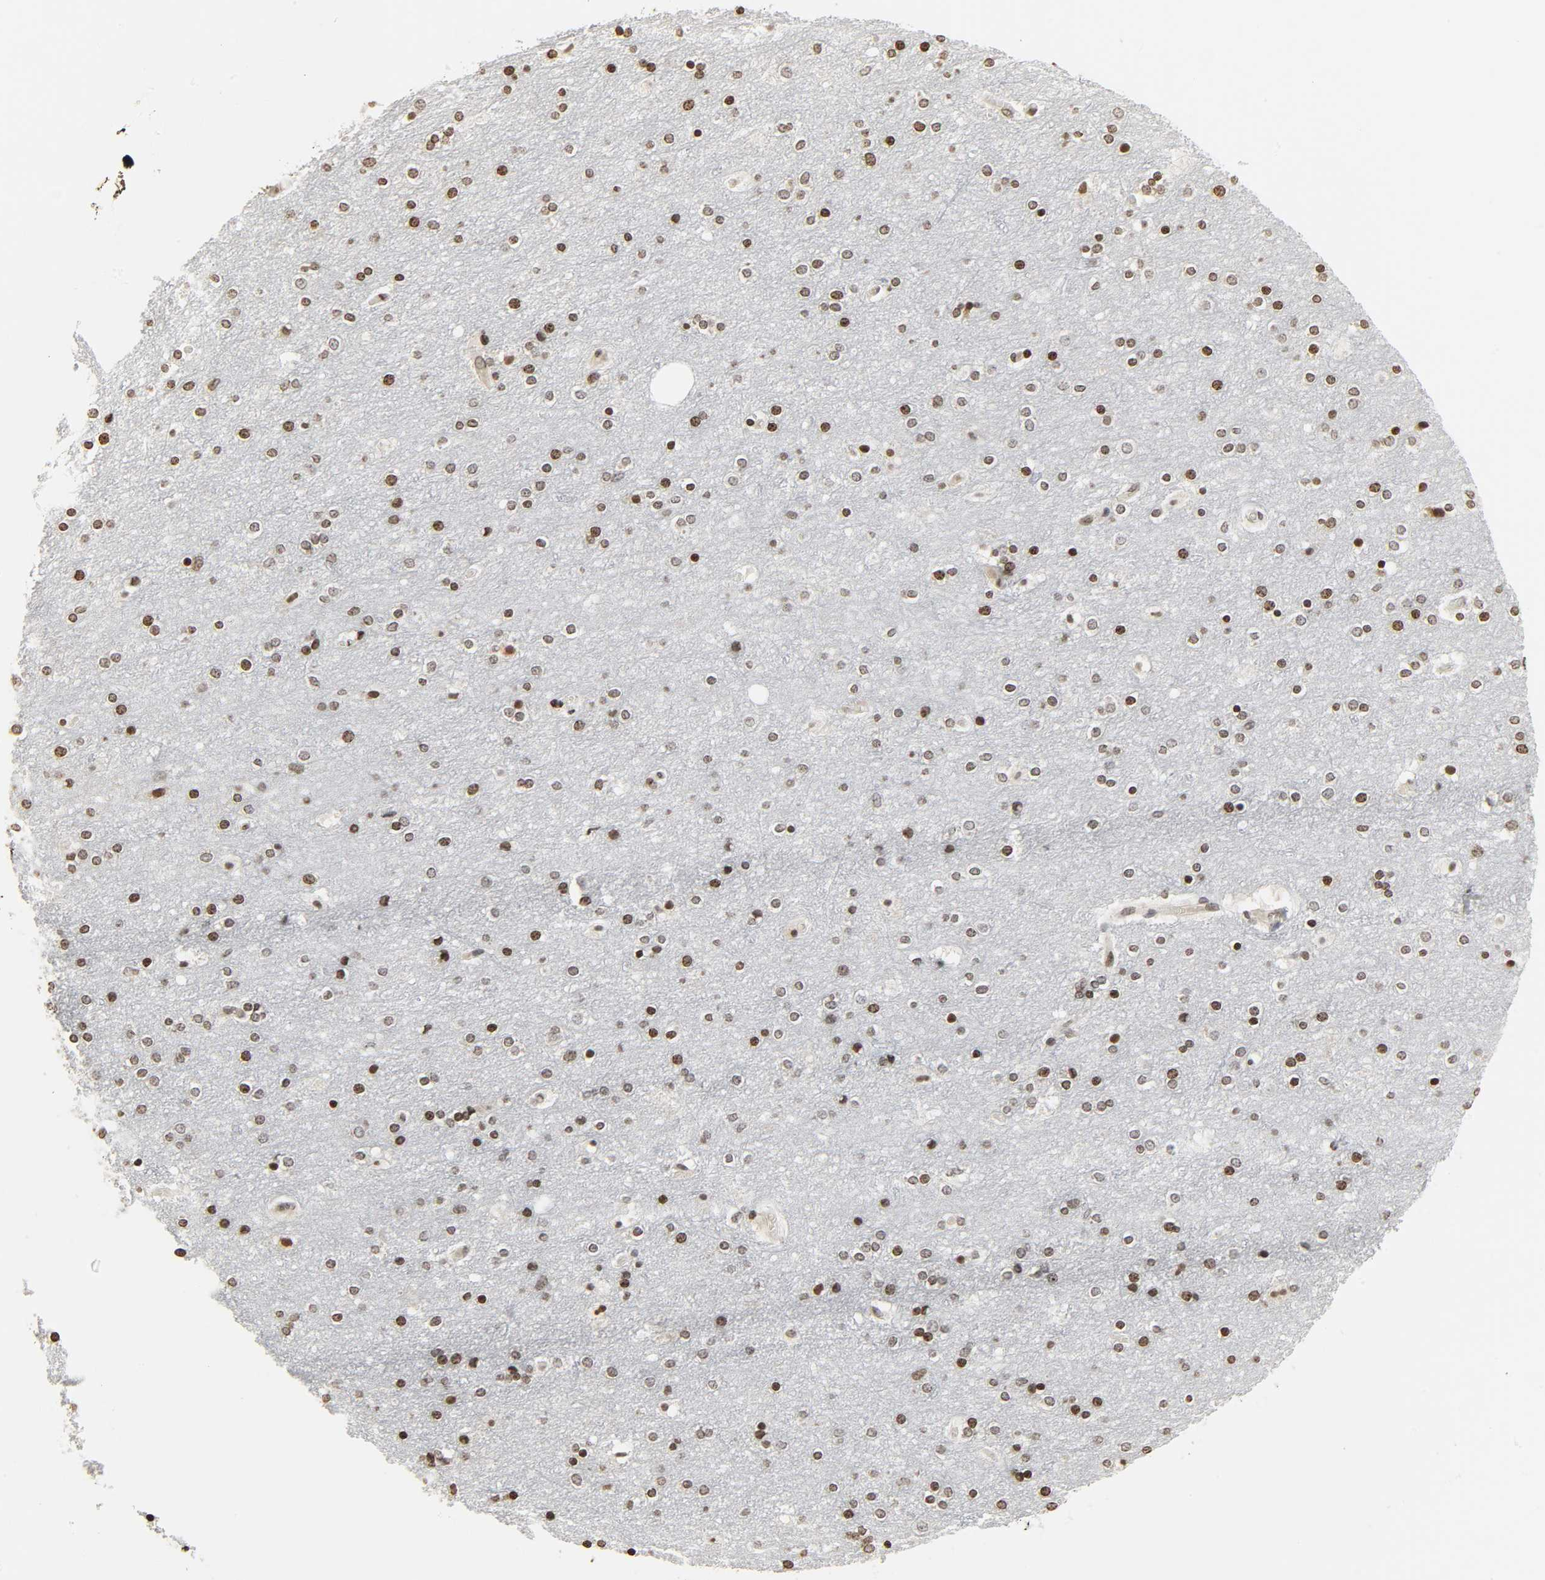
{"staining": {"intensity": "moderate", "quantity": ">75%", "location": "nuclear"}, "tissue": "cerebral cortex", "cell_type": "Endothelial cells", "image_type": "normal", "snomed": [{"axis": "morphology", "description": "Normal tissue, NOS"}, {"axis": "topography", "description": "Cerebral cortex"}], "caption": "This histopathology image displays immunohistochemistry staining of normal cerebral cortex, with medium moderate nuclear expression in about >75% of endothelial cells.", "gene": "ELAVL1", "patient": {"sex": "female", "age": 54}}